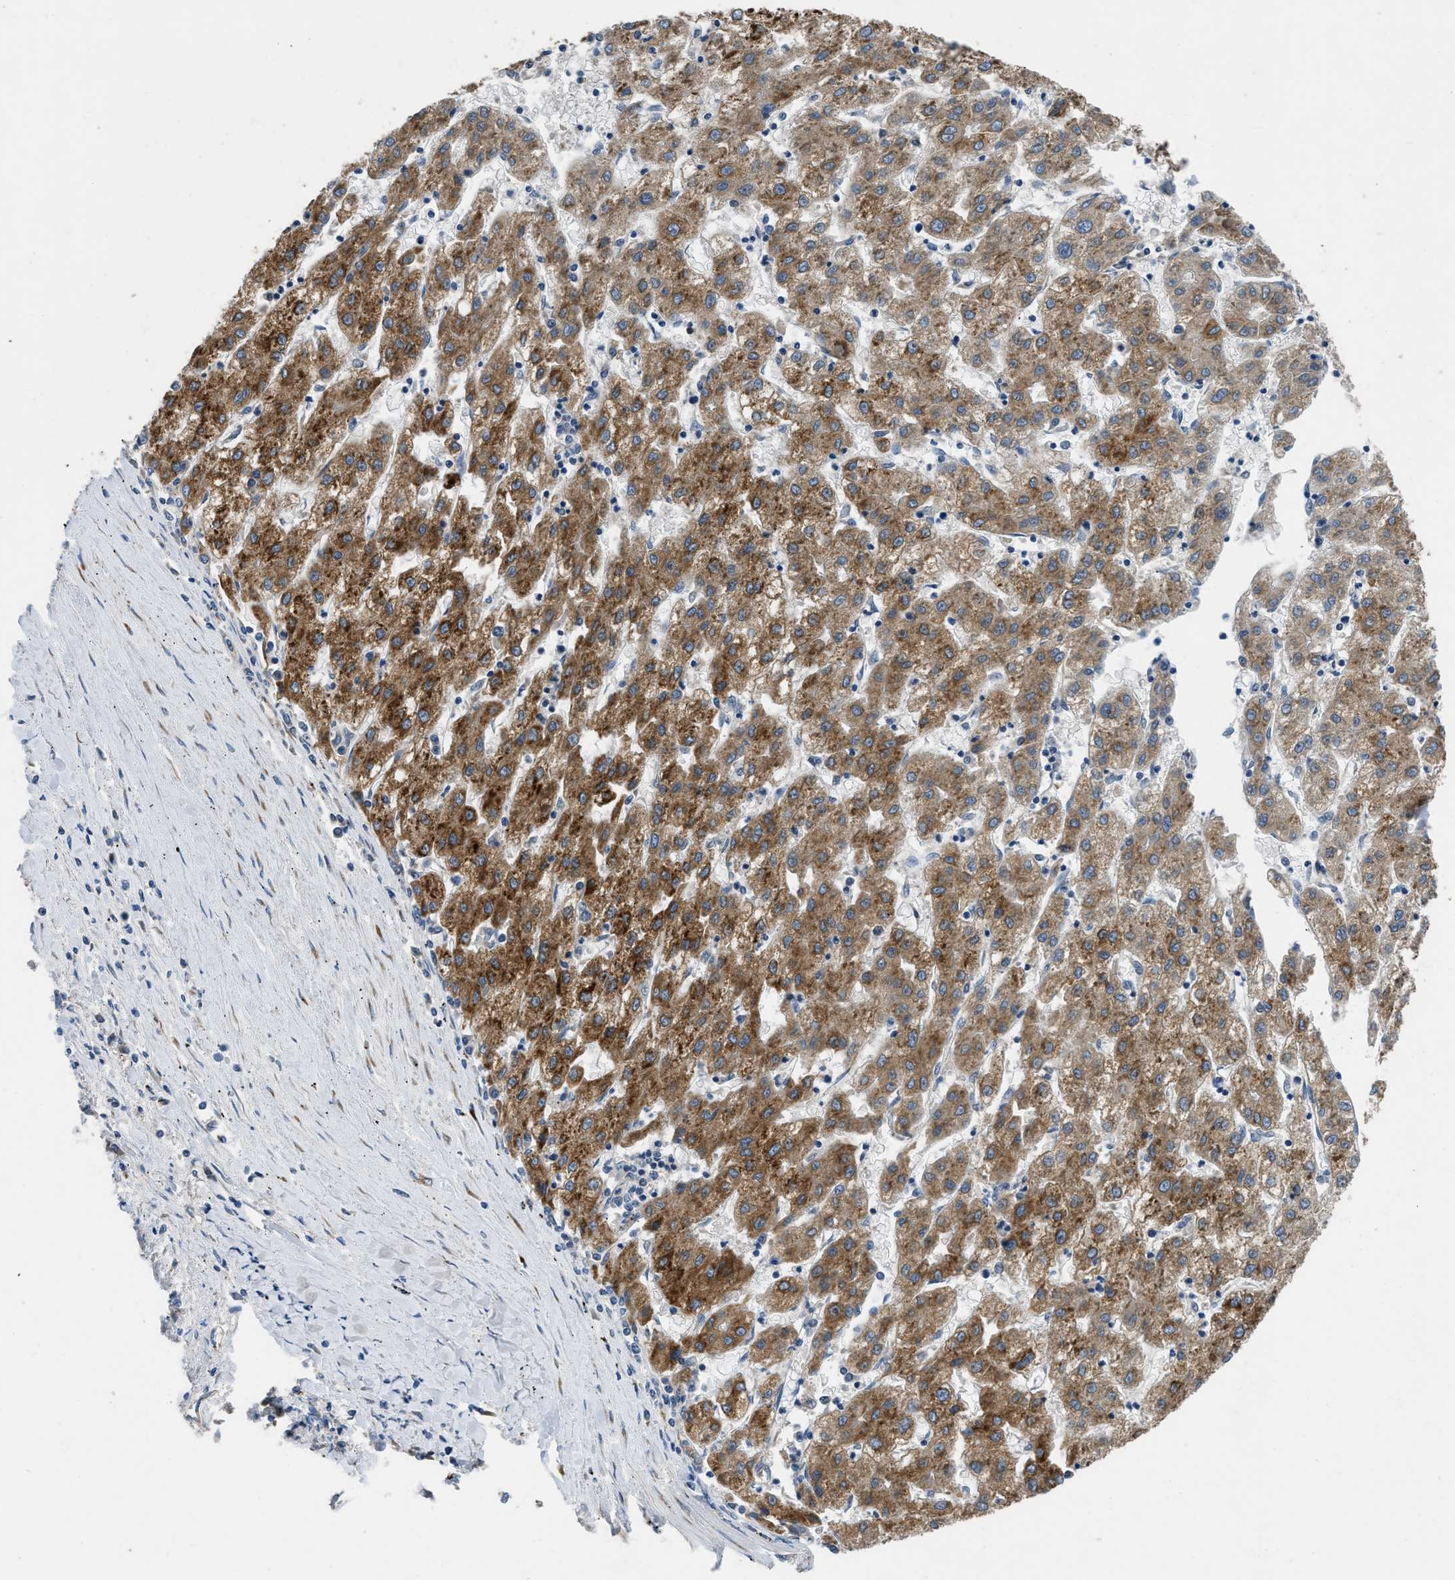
{"staining": {"intensity": "moderate", "quantity": ">75%", "location": "cytoplasmic/membranous"}, "tissue": "liver cancer", "cell_type": "Tumor cells", "image_type": "cancer", "snomed": [{"axis": "morphology", "description": "Carcinoma, Hepatocellular, NOS"}, {"axis": "topography", "description": "Liver"}], "caption": "Immunohistochemical staining of human hepatocellular carcinoma (liver) reveals medium levels of moderate cytoplasmic/membranous protein positivity in approximately >75% of tumor cells. Using DAB (3,3'-diaminobenzidine) (brown) and hematoxylin (blue) stains, captured at high magnification using brightfield microscopy.", "gene": "GGCX", "patient": {"sex": "male", "age": 72}}